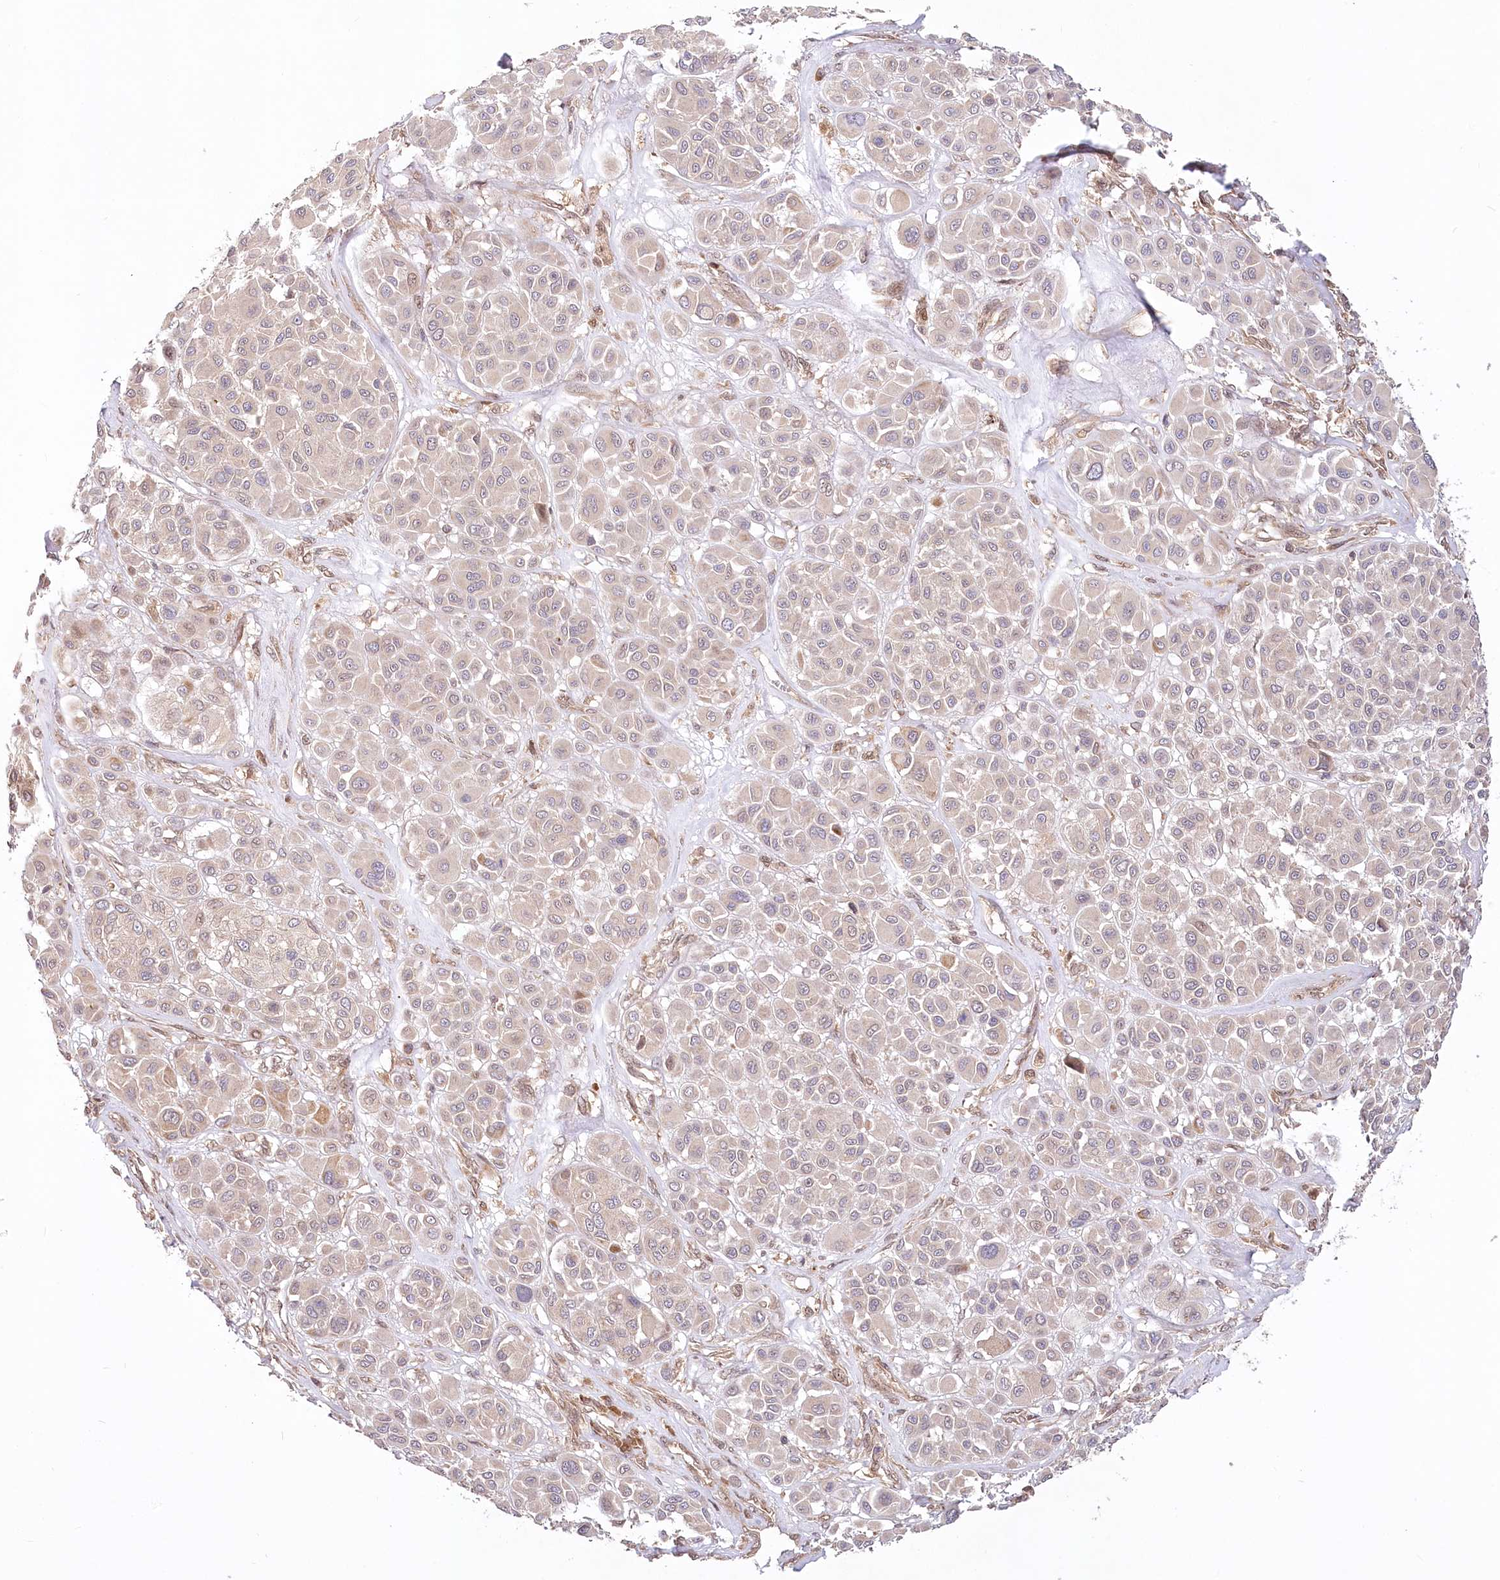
{"staining": {"intensity": "negative", "quantity": "none", "location": "none"}, "tissue": "melanoma", "cell_type": "Tumor cells", "image_type": "cancer", "snomed": [{"axis": "morphology", "description": "Malignant melanoma, Metastatic site"}, {"axis": "topography", "description": "Soft tissue"}], "caption": "The IHC histopathology image has no significant positivity in tumor cells of malignant melanoma (metastatic site) tissue.", "gene": "CEP70", "patient": {"sex": "male", "age": 41}}